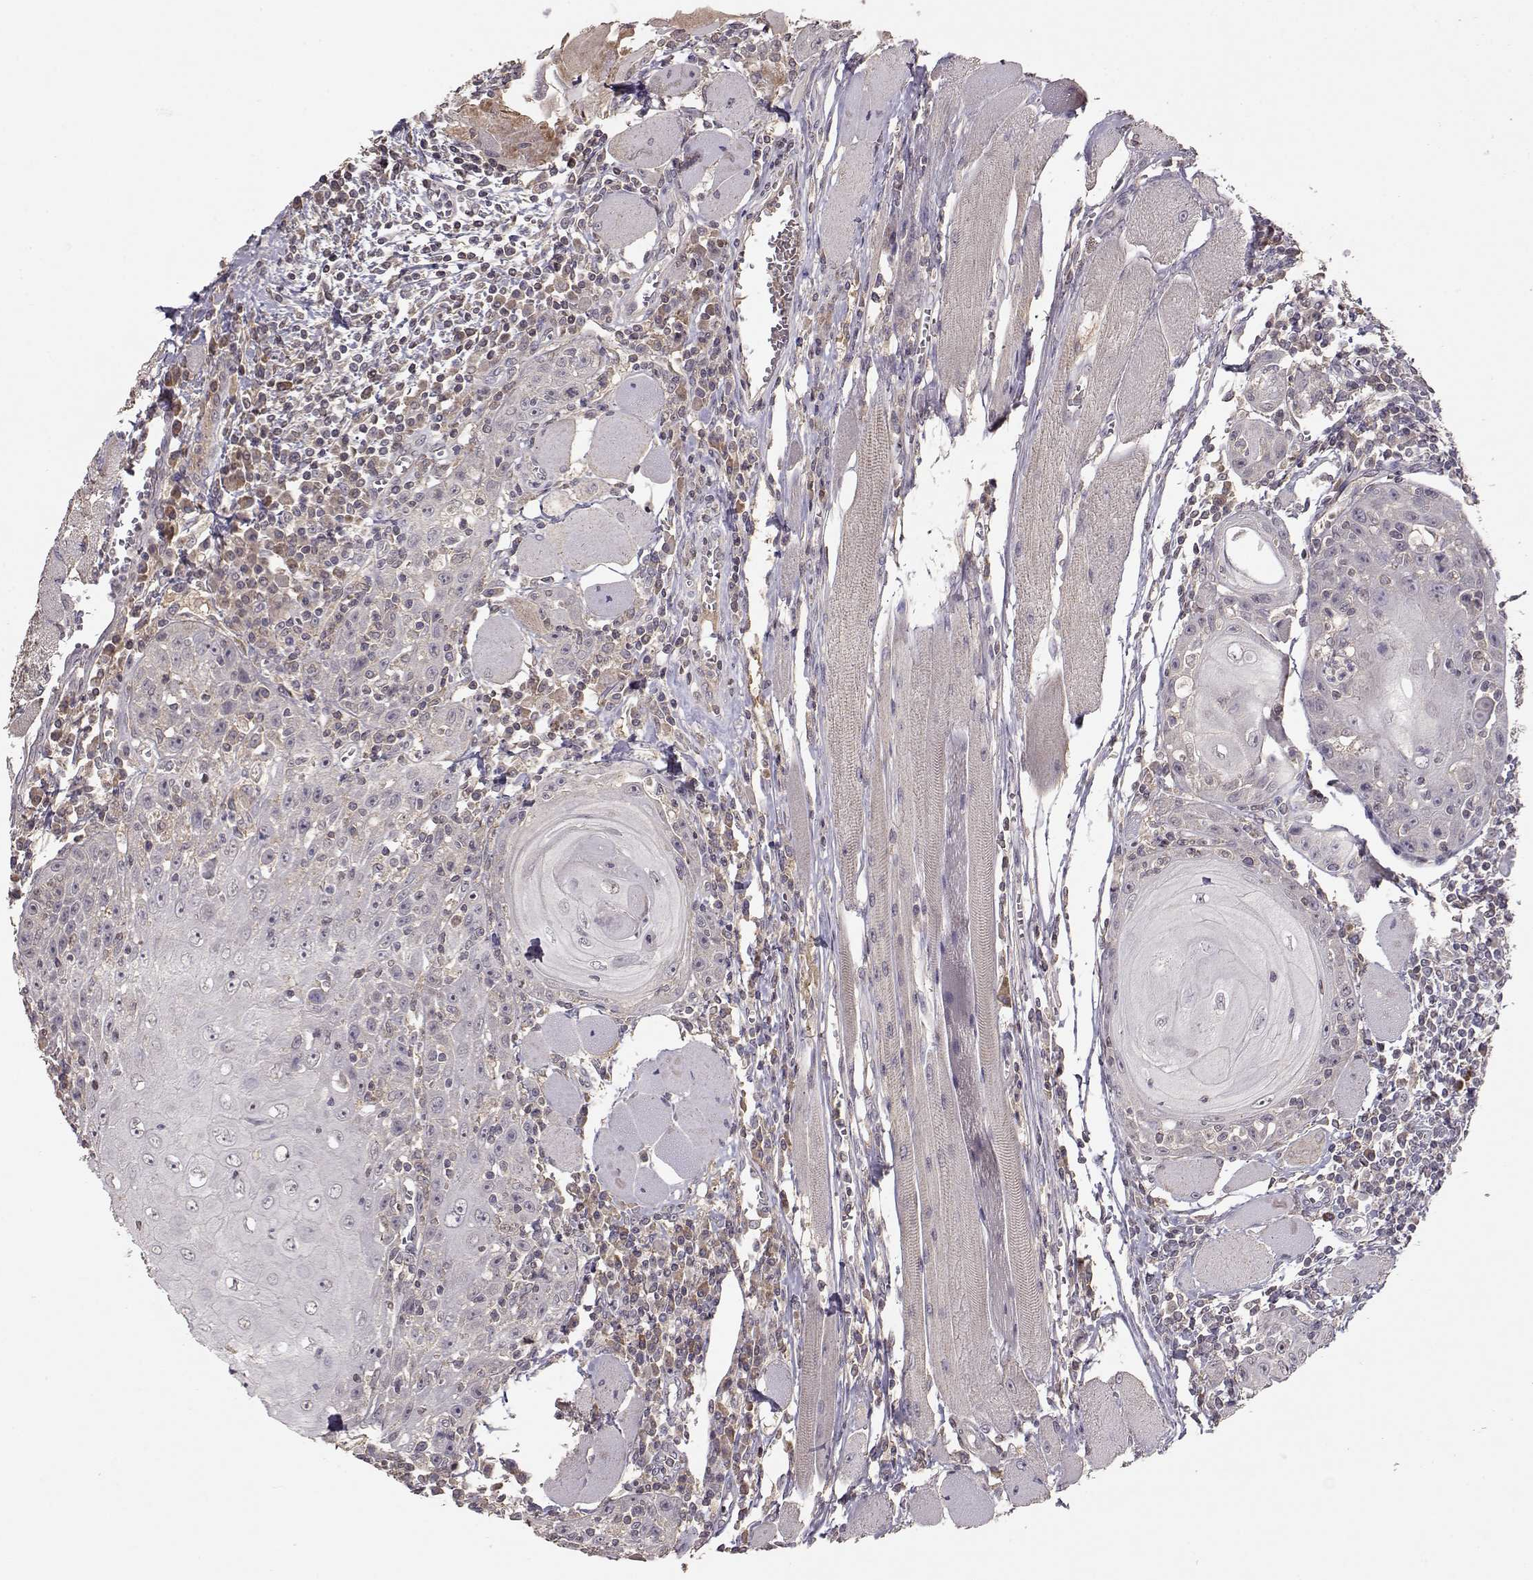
{"staining": {"intensity": "negative", "quantity": "none", "location": "none"}, "tissue": "head and neck cancer", "cell_type": "Tumor cells", "image_type": "cancer", "snomed": [{"axis": "morphology", "description": "Normal tissue, NOS"}, {"axis": "morphology", "description": "Squamous cell carcinoma, NOS"}, {"axis": "topography", "description": "Oral tissue"}, {"axis": "topography", "description": "Head-Neck"}], "caption": "Protein analysis of head and neck cancer displays no significant positivity in tumor cells.", "gene": "PMCH", "patient": {"sex": "male", "age": 52}}